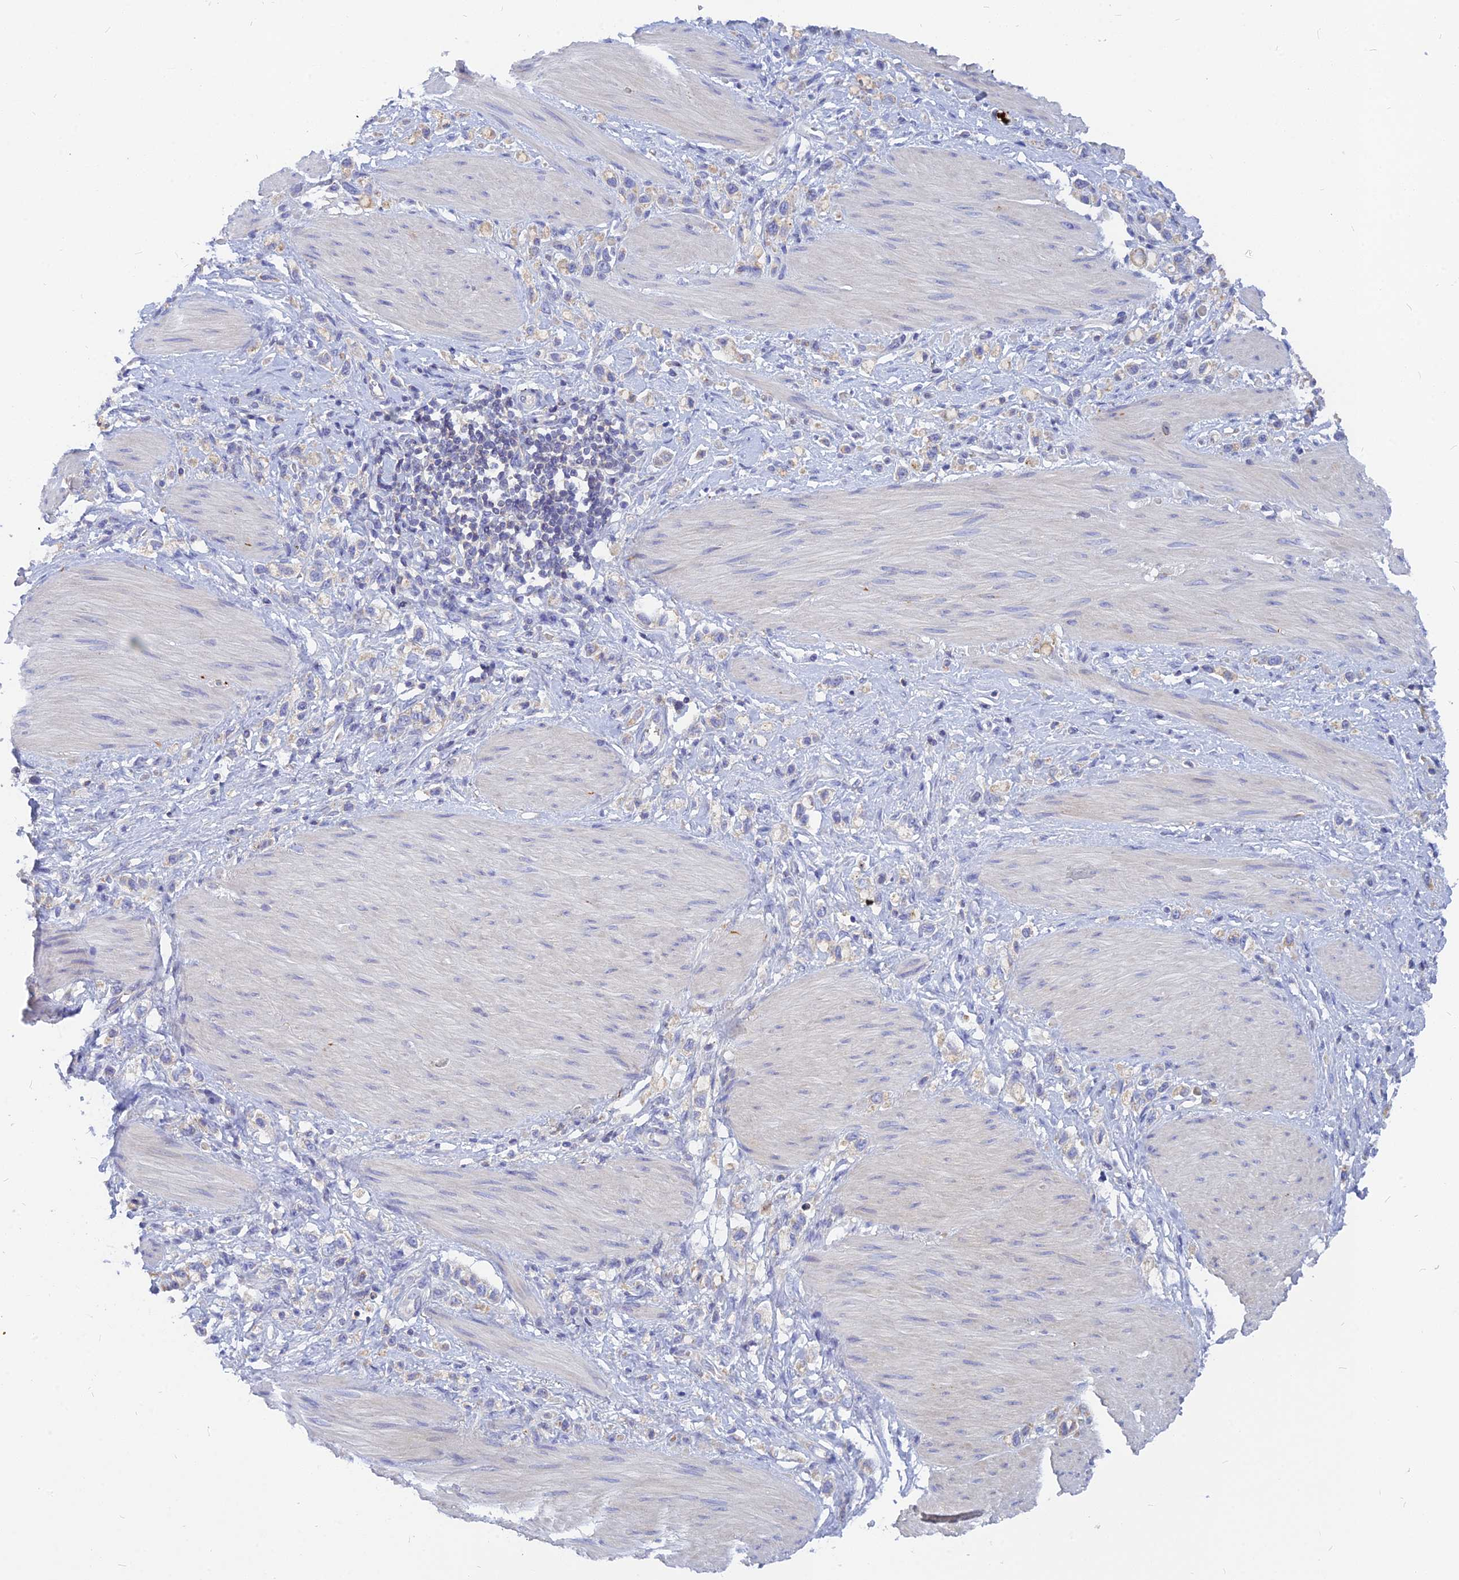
{"staining": {"intensity": "negative", "quantity": "none", "location": "none"}, "tissue": "stomach cancer", "cell_type": "Tumor cells", "image_type": "cancer", "snomed": [{"axis": "morphology", "description": "Adenocarcinoma, NOS"}, {"axis": "topography", "description": "Stomach"}], "caption": "Tumor cells show no significant protein expression in stomach cancer (adenocarcinoma).", "gene": "CACNA1B", "patient": {"sex": "female", "age": 65}}